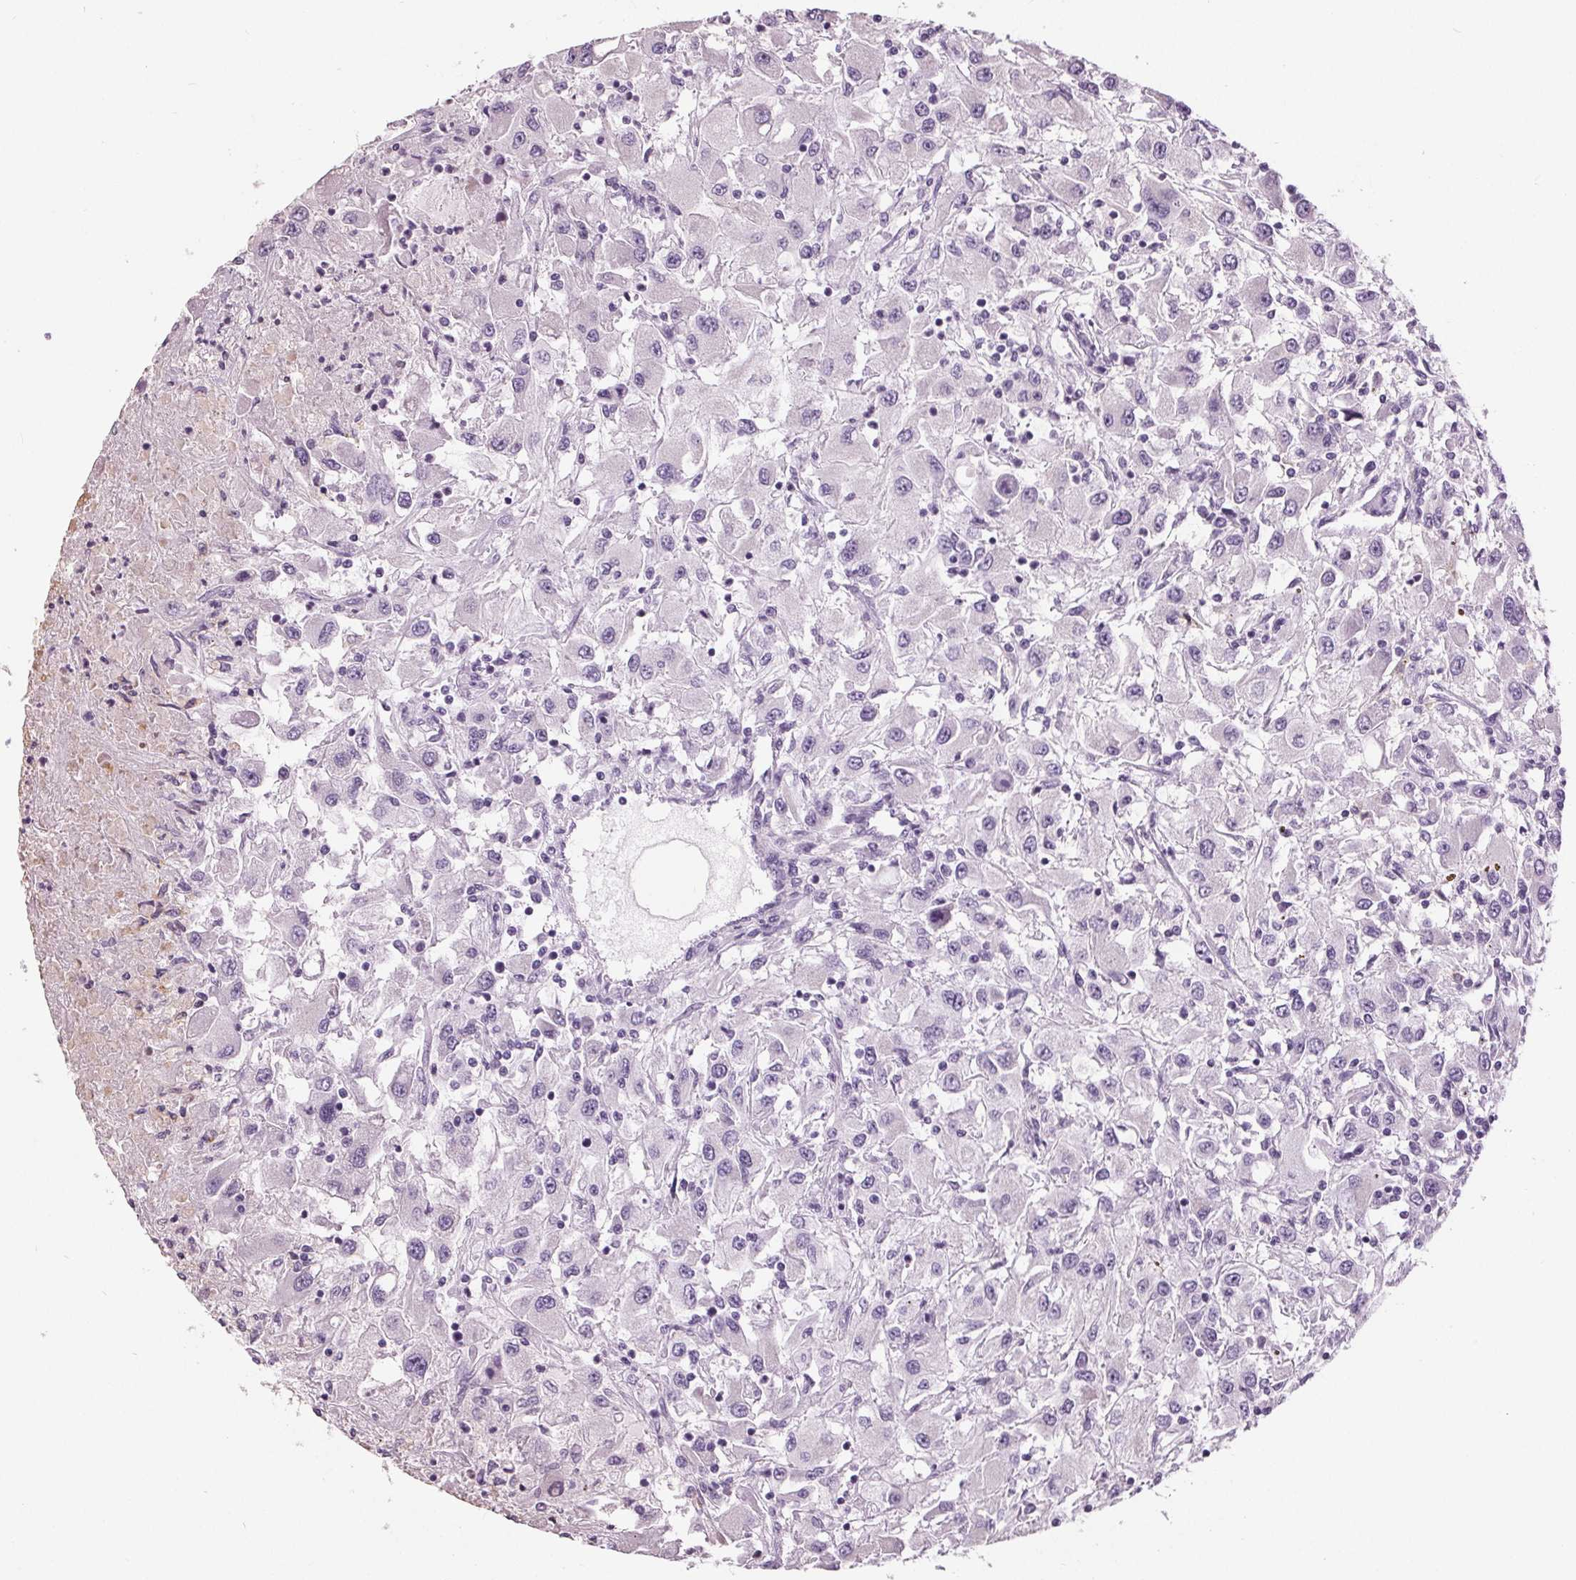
{"staining": {"intensity": "negative", "quantity": "none", "location": "none"}, "tissue": "renal cancer", "cell_type": "Tumor cells", "image_type": "cancer", "snomed": [{"axis": "morphology", "description": "Adenocarcinoma, NOS"}, {"axis": "topography", "description": "Kidney"}], "caption": "High power microscopy micrograph of an IHC histopathology image of renal cancer (adenocarcinoma), revealing no significant positivity in tumor cells. (Brightfield microscopy of DAB immunohistochemistry at high magnification).", "gene": "MISP", "patient": {"sex": "female", "age": 67}}